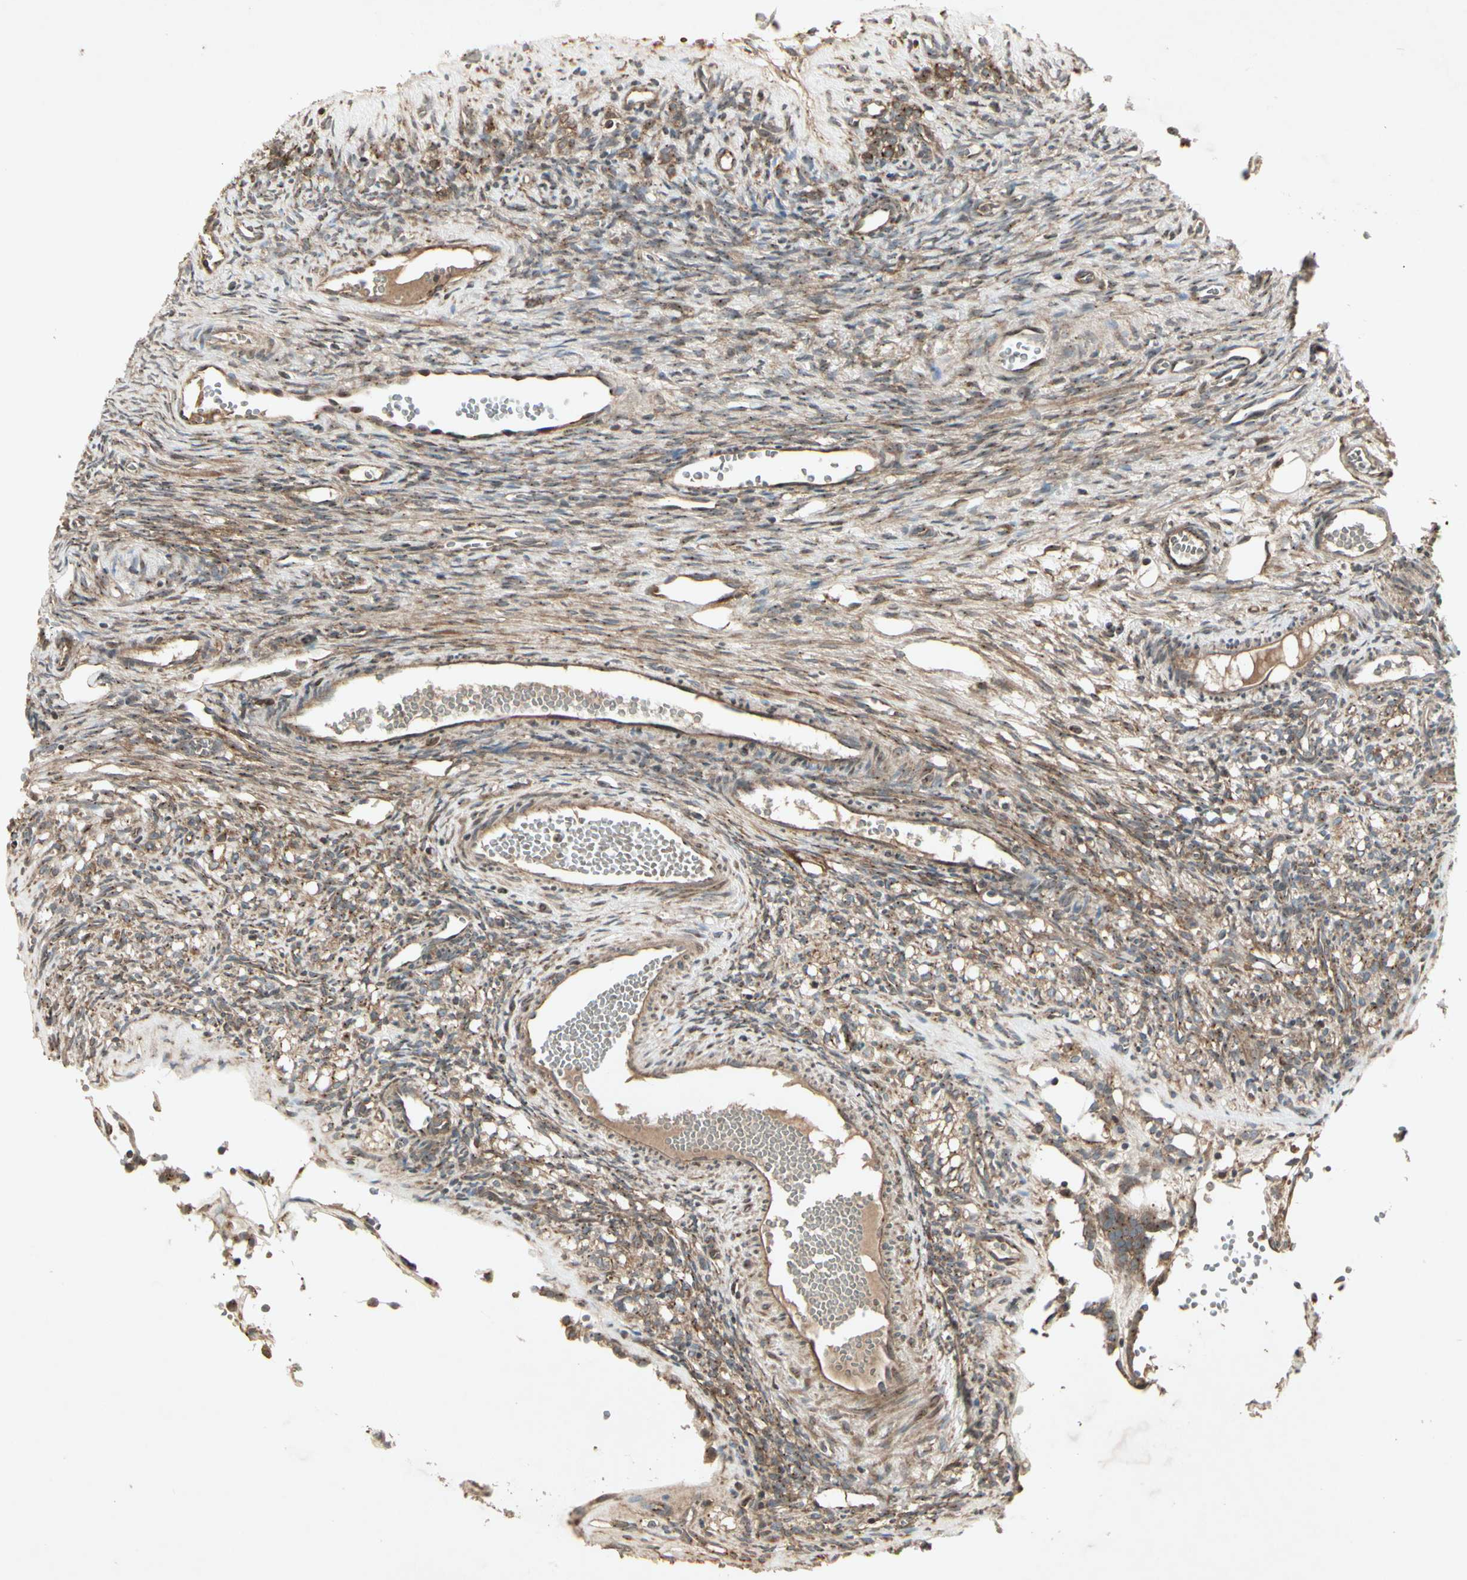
{"staining": {"intensity": "moderate", "quantity": ">75%", "location": "cytoplasmic/membranous"}, "tissue": "ovary", "cell_type": "Ovarian stroma cells", "image_type": "normal", "snomed": [{"axis": "morphology", "description": "Normal tissue, NOS"}, {"axis": "topography", "description": "Ovary"}], "caption": "Ovary stained with a brown dye exhibits moderate cytoplasmic/membranous positive positivity in approximately >75% of ovarian stroma cells.", "gene": "TEK", "patient": {"sex": "female", "age": 35}}